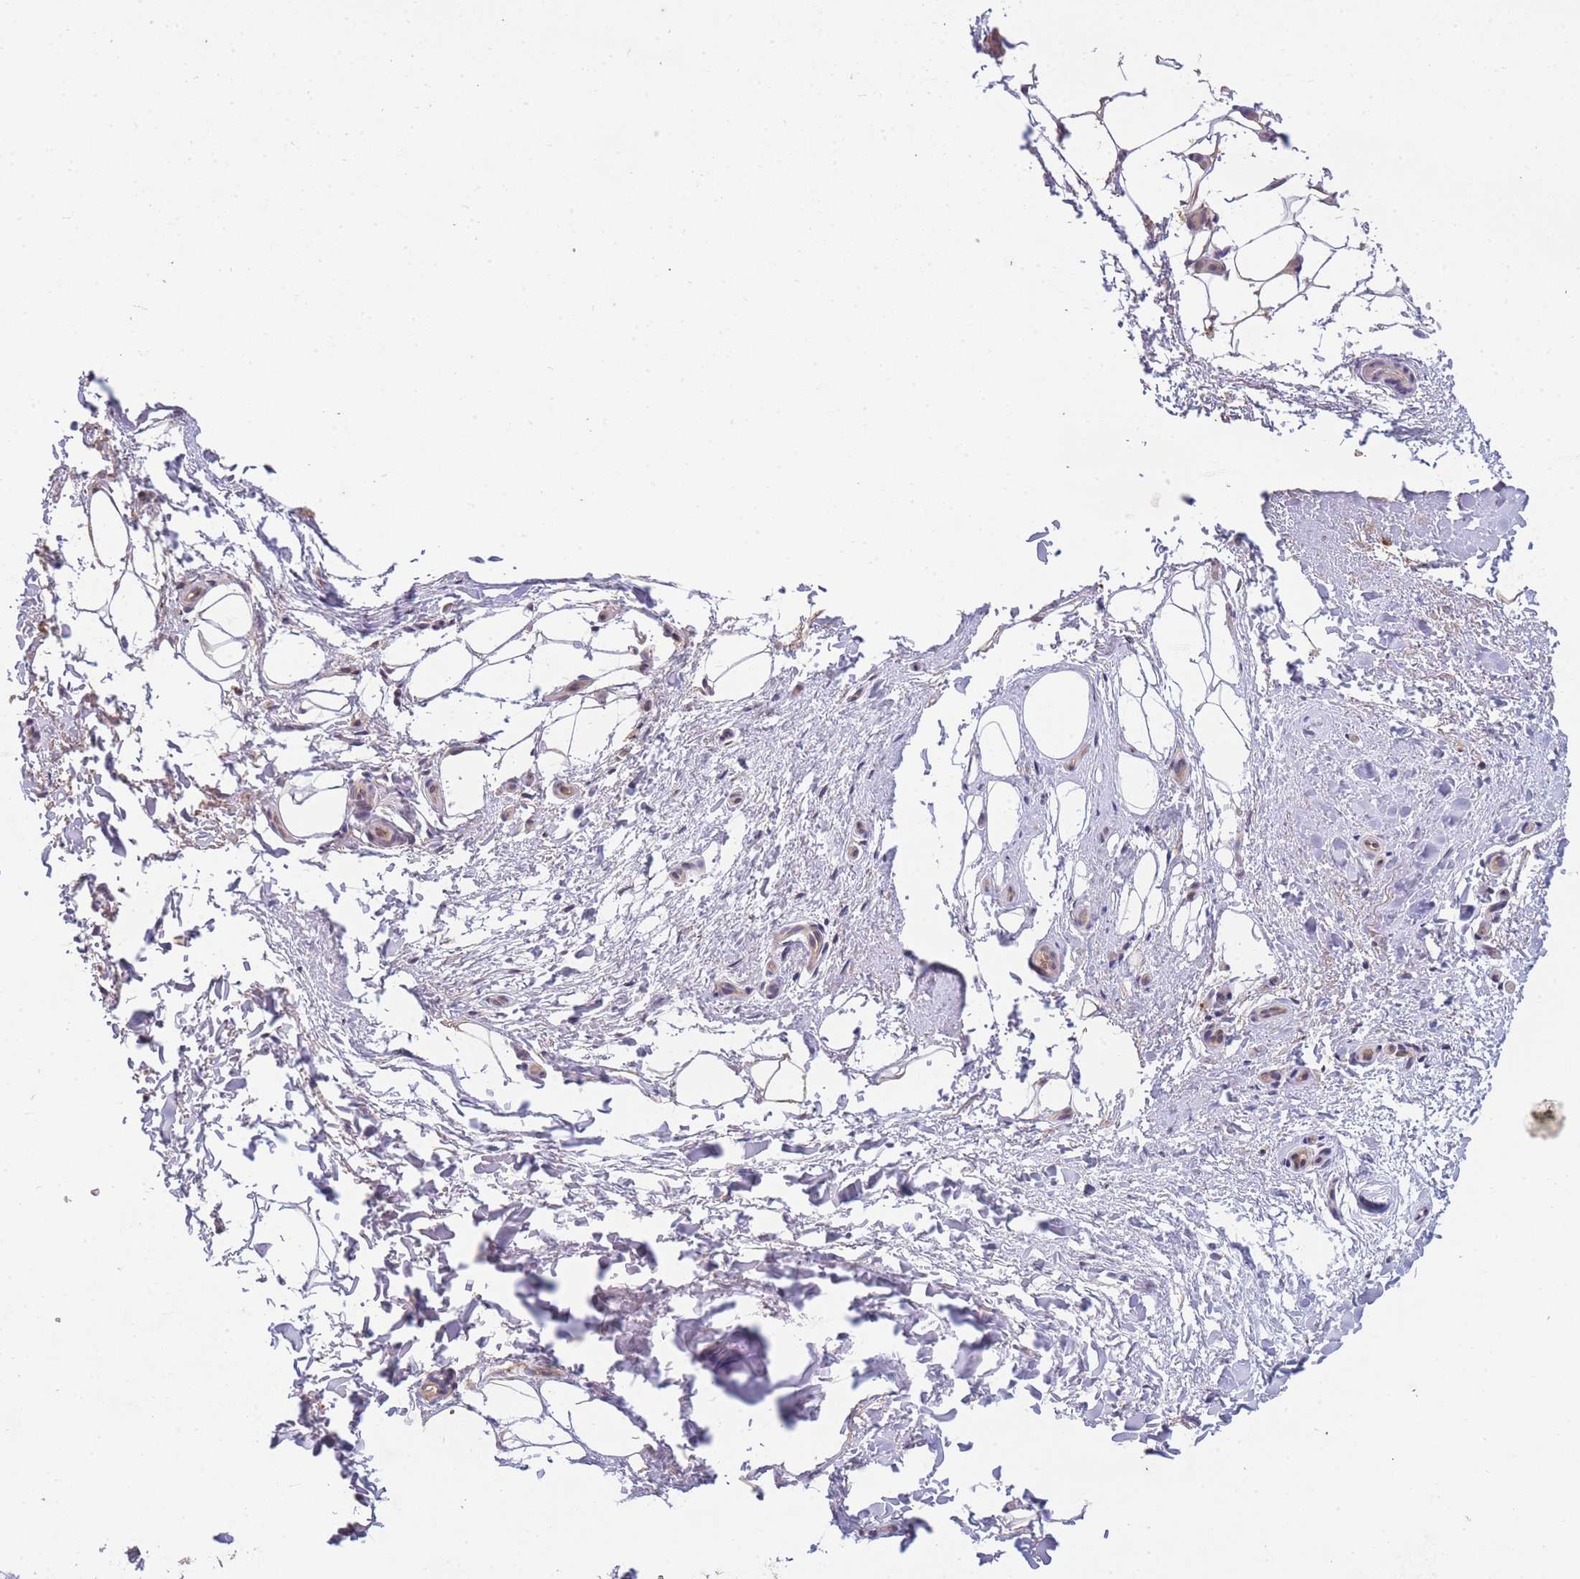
{"staining": {"intensity": "negative", "quantity": "none", "location": "none"}, "tissue": "adipose tissue", "cell_type": "Adipocytes", "image_type": "normal", "snomed": [{"axis": "morphology", "description": "Normal tissue, NOS"}, {"axis": "topography", "description": "Peripheral nerve tissue"}], "caption": "Immunohistochemistry (IHC) image of unremarkable adipose tissue: adipose tissue stained with DAB shows no significant protein positivity in adipocytes. (Brightfield microscopy of DAB IHC at high magnification).", "gene": "RALGDS", "patient": {"sex": "female", "age": 61}}